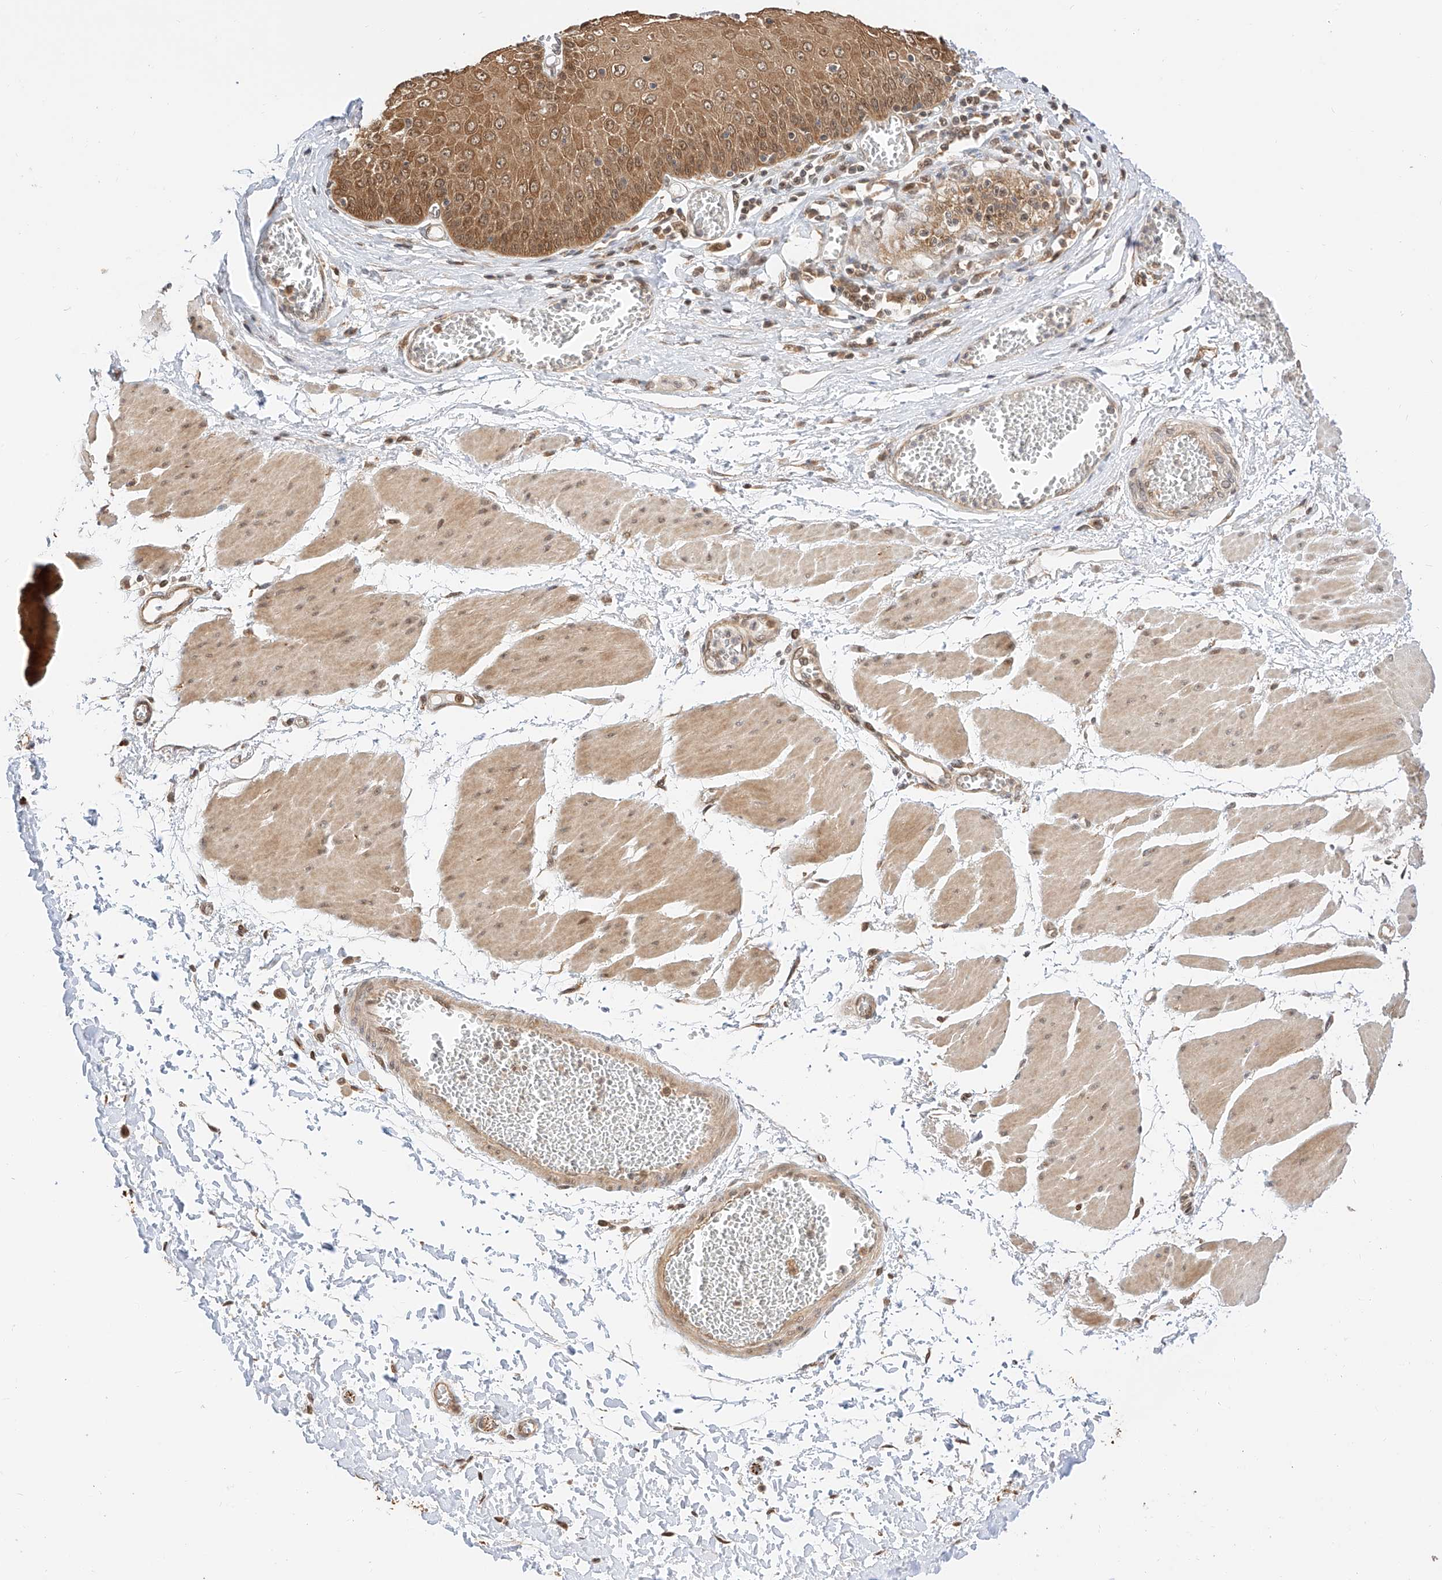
{"staining": {"intensity": "strong", "quantity": ">75%", "location": "cytoplasmic/membranous,nuclear"}, "tissue": "esophagus", "cell_type": "Squamous epithelial cells", "image_type": "normal", "snomed": [{"axis": "morphology", "description": "Normal tissue, NOS"}, {"axis": "topography", "description": "Esophagus"}], "caption": "Immunohistochemistry photomicrograph of unremarkable esophagus stained for a protein (brown), which shows high levels of strong cytoplasmic/membranous,nuclear positivity in about >75% of squamous epithelial cells.", "gene": "EIF4H", "patient": {"sex": "male", "age": 60}}